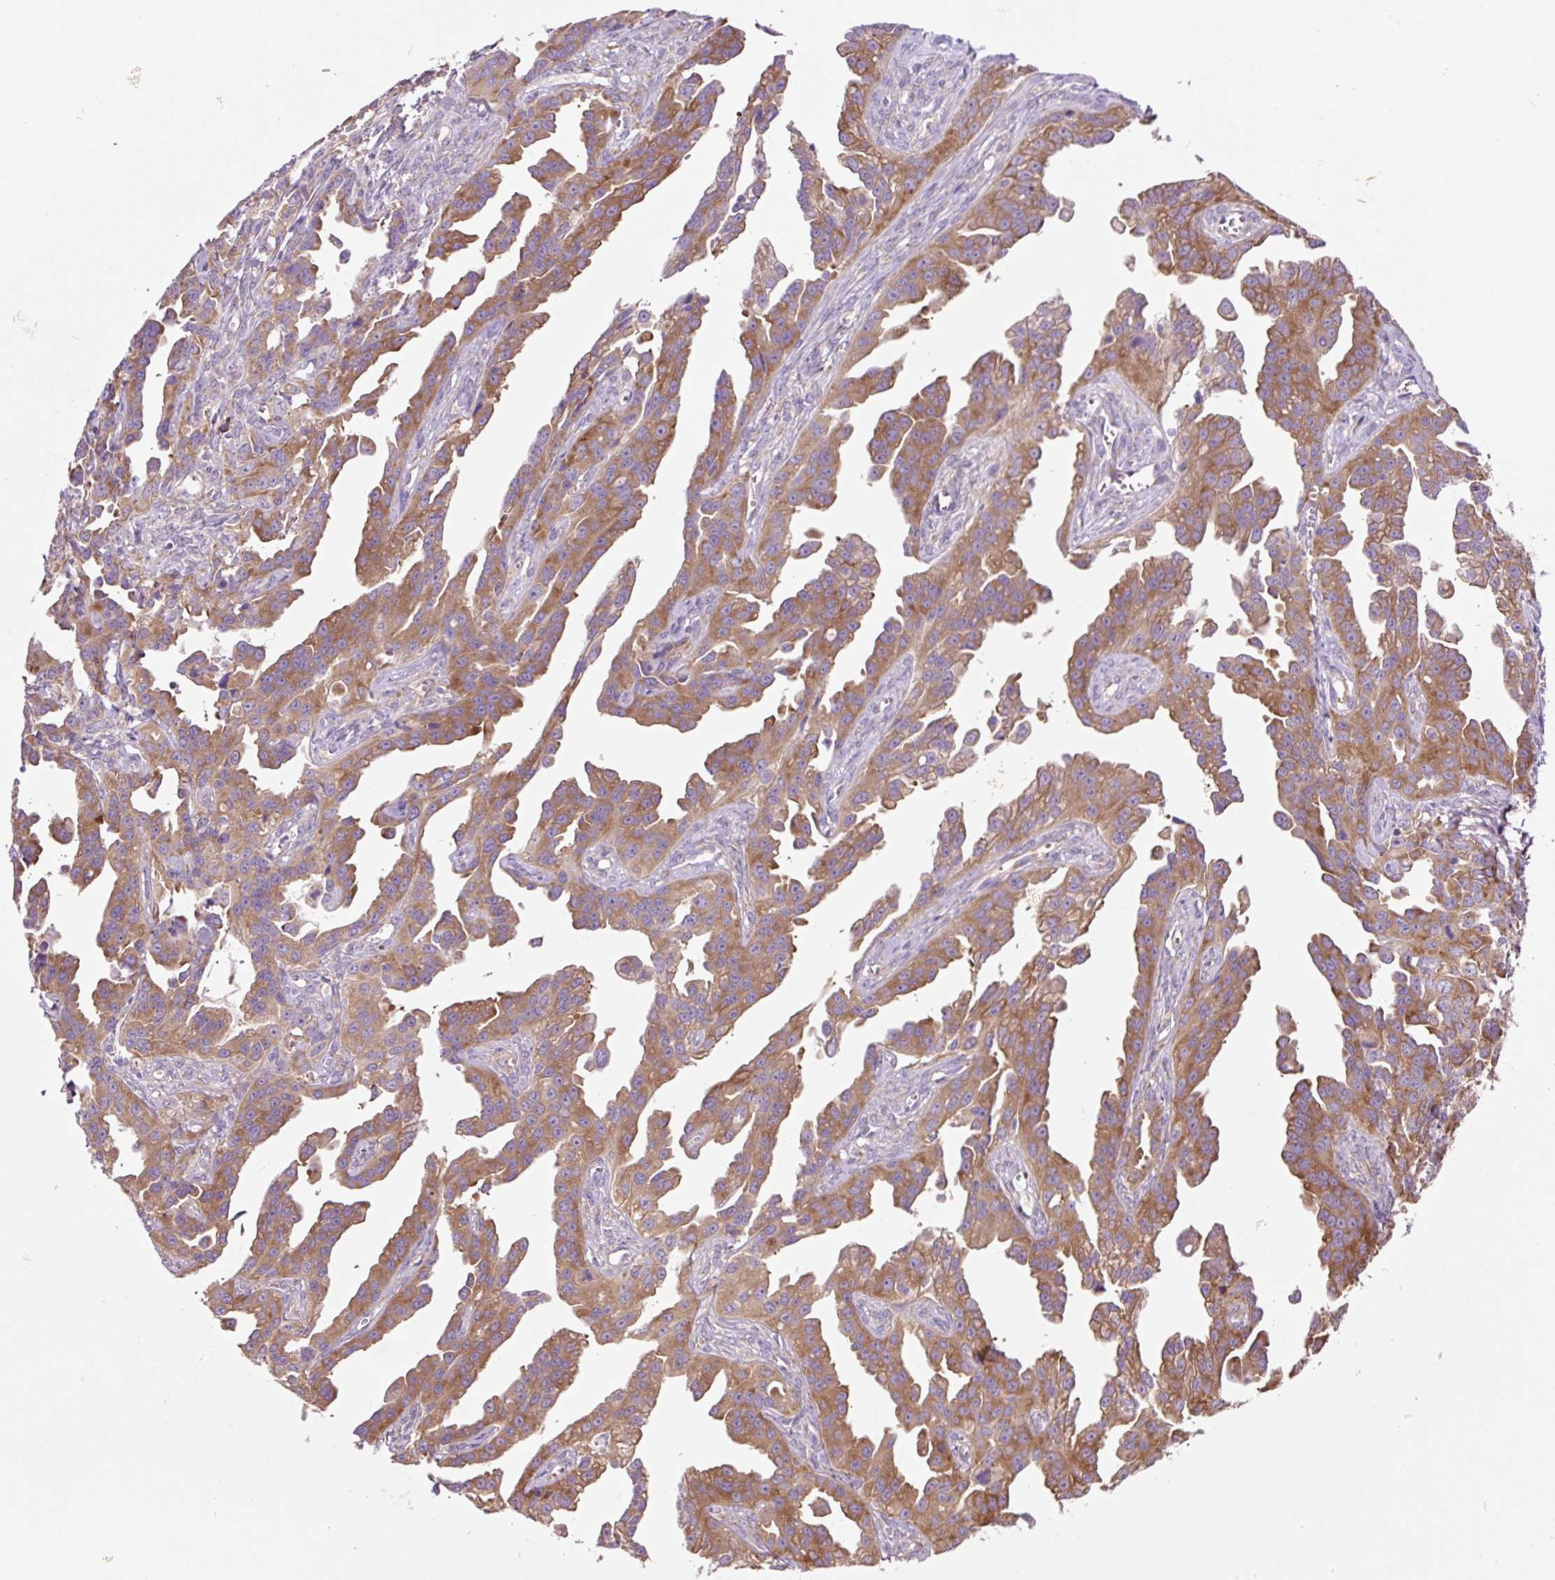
{"staining": {"intensity": "moderate", "quantity": ">75%", "location": "cytoplasmic/membranous"}, "tissue": "ovarian cancer", "cell_type": "Tumor cells", "image_type": "cancer", "snomed": [{"axis": "morphology", "description": "Cystadenocarcinoma, serous, NOS"}, {"axis": "topography", "description": "Ovary"}], "caption": "There is medium levels of moderate cytoplasmic/membranous expression in tumor cells of serous cystadenocarcinoma (ovarian), as demonstrated by immunohistochemical staining (brown color).", "gene": "RPS23", "patient": {"sex": "female", "age": 75}}